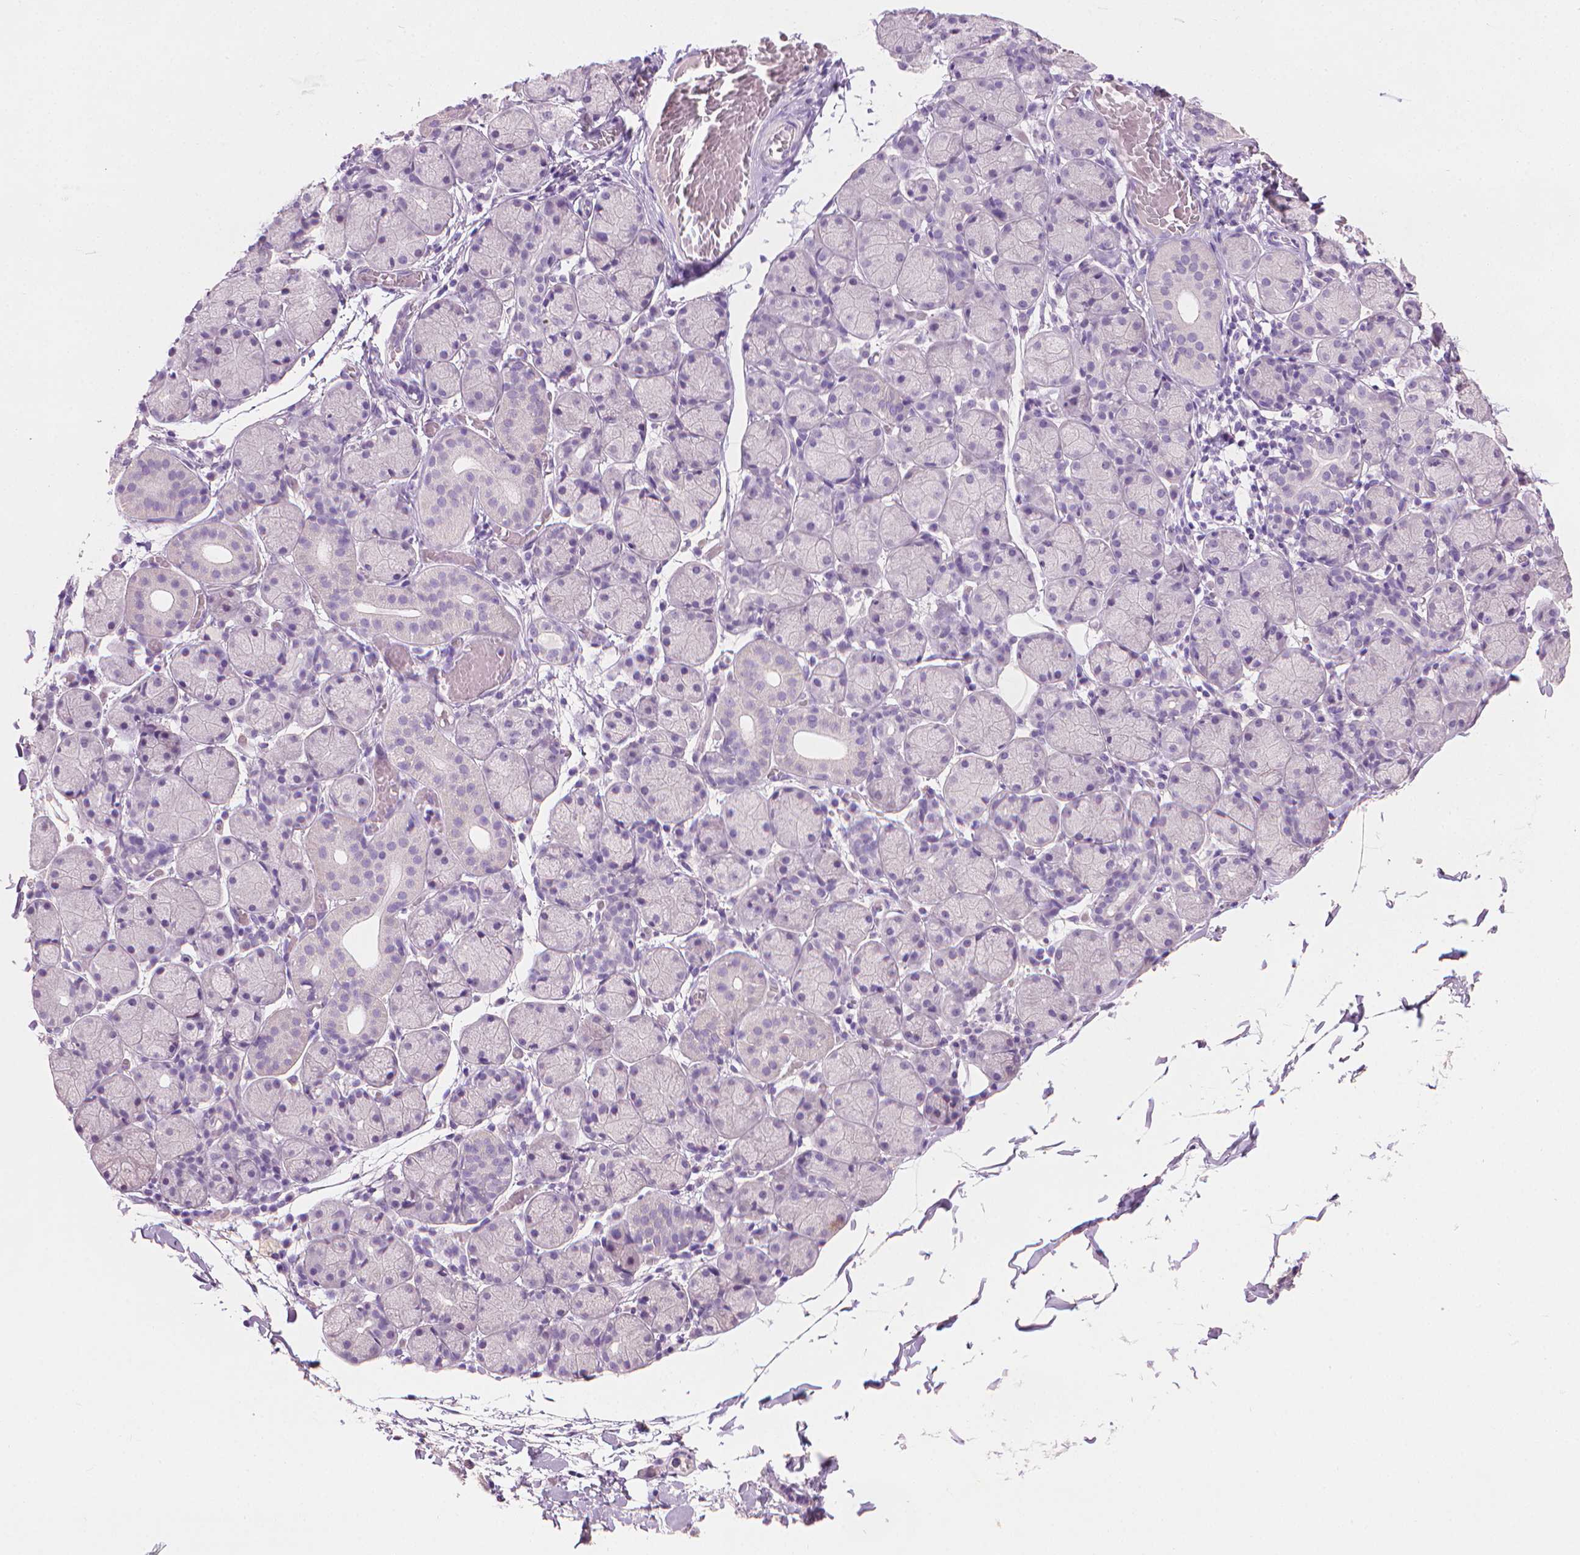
{"staining": {"intensity": "negative", "quantity": "none", "location": "none"}, "tissue": "salivary gland", "cell_type": "Glandular cells", "image_type": "normal", "snomed": [{"axis": "morphology", "description": "Normal tissue, NOS"}, {"axis": "topography", "description": "Salivary gland"}], "caption": "The micrograph reveals no significant staining in glandular cells of salivary gland.", "gene": "MLANA", "patient": {"sex": "female", "age": 24}}